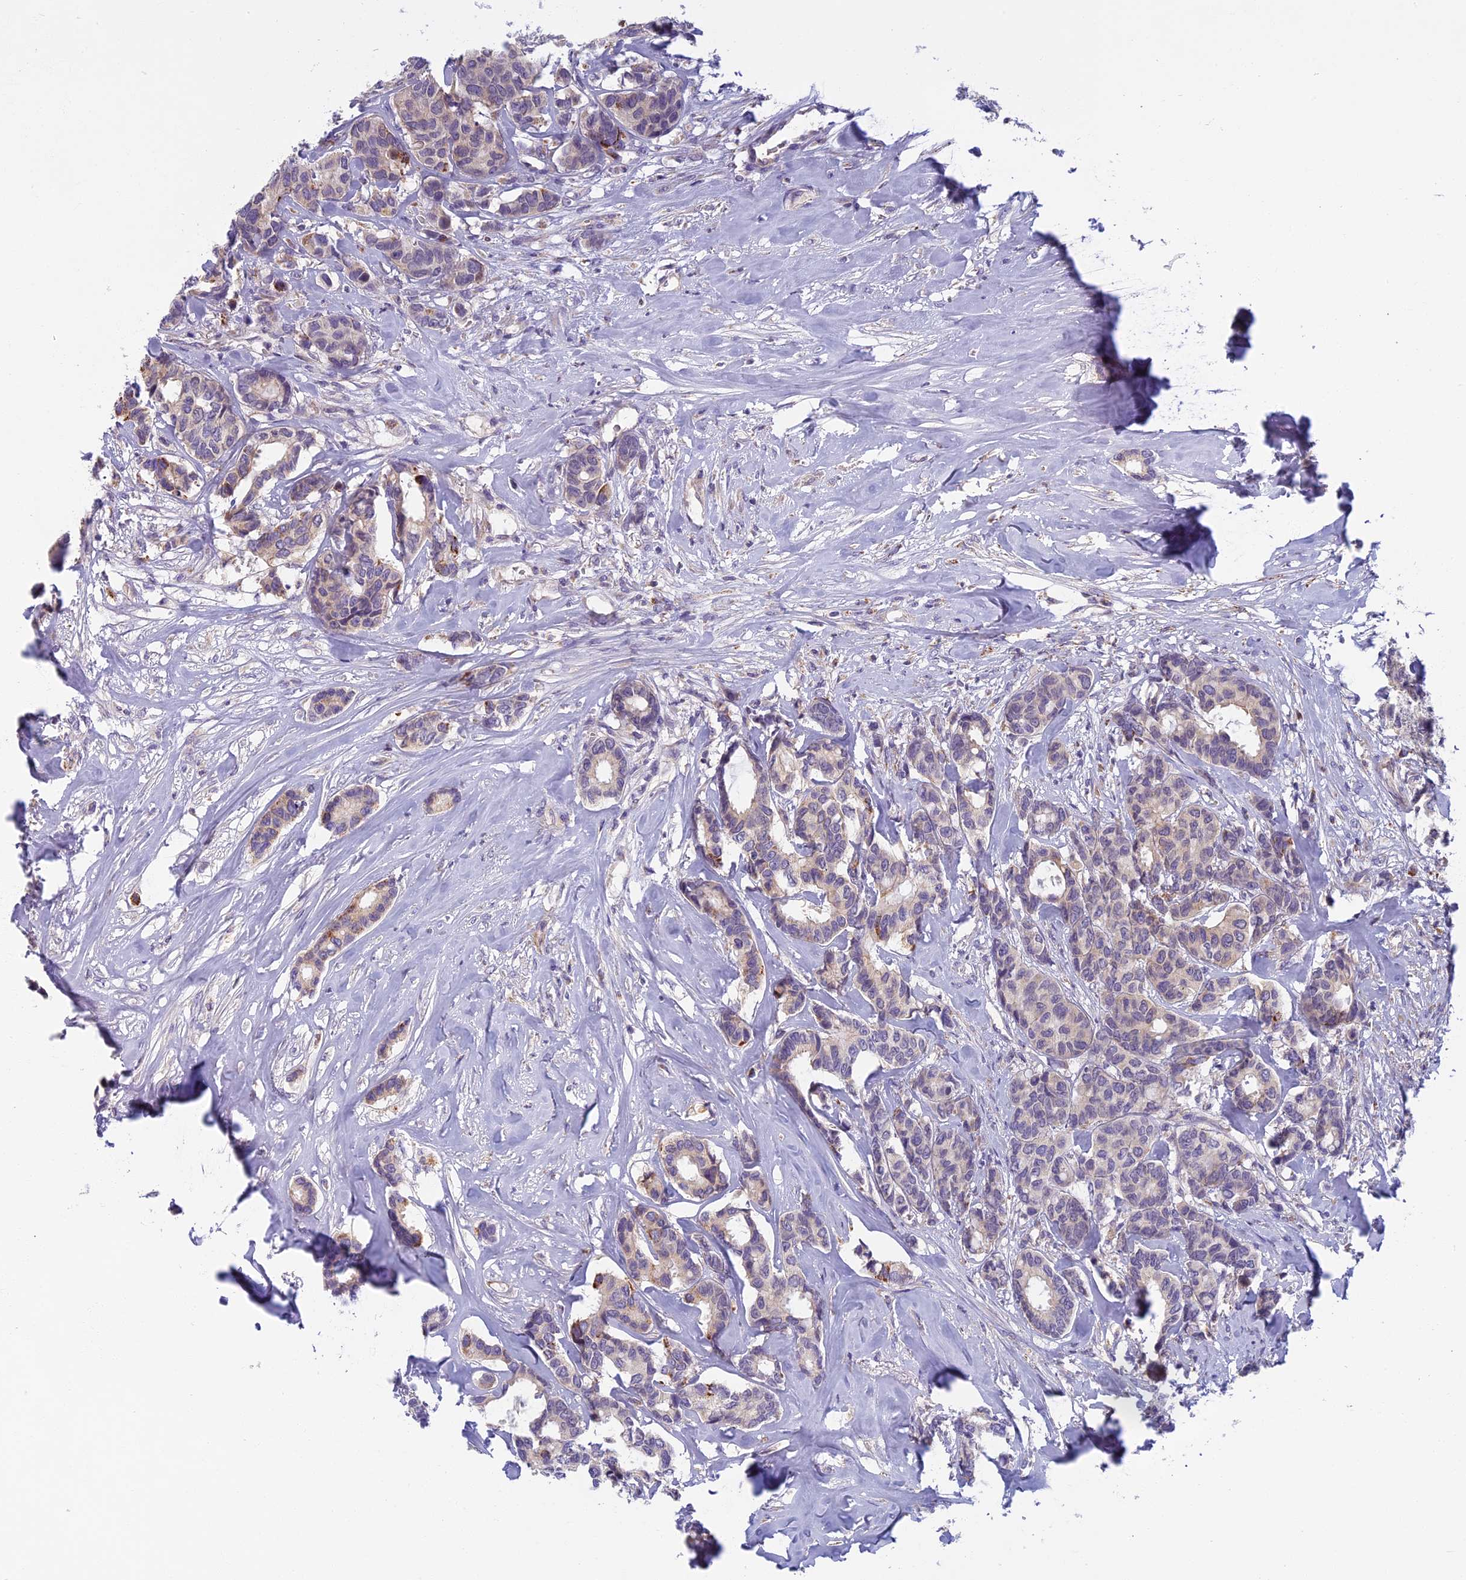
{"staining": {"intensity": "weak", "quantity": "<25%", "location": "cytoplasmic/membranous"}, "tissue": "breast cancer", "cell_type": "Tumor cells", "image_type": "cancer", "snomed": [{"axis": "morphology", "description": "Duct carcinoma"}, {"axis": "topography", "description": "Breast"}], "caption": "Tumor cells are negative for brown protein staining in breast cancer. The staining is performed using DAB (3,3'-diaminobenzidine) brown chromogen with nuclei counter-stained in using hematoxylin.", "gene": "SEMA7A", "patient": {"sex": "female", "age": 87}}